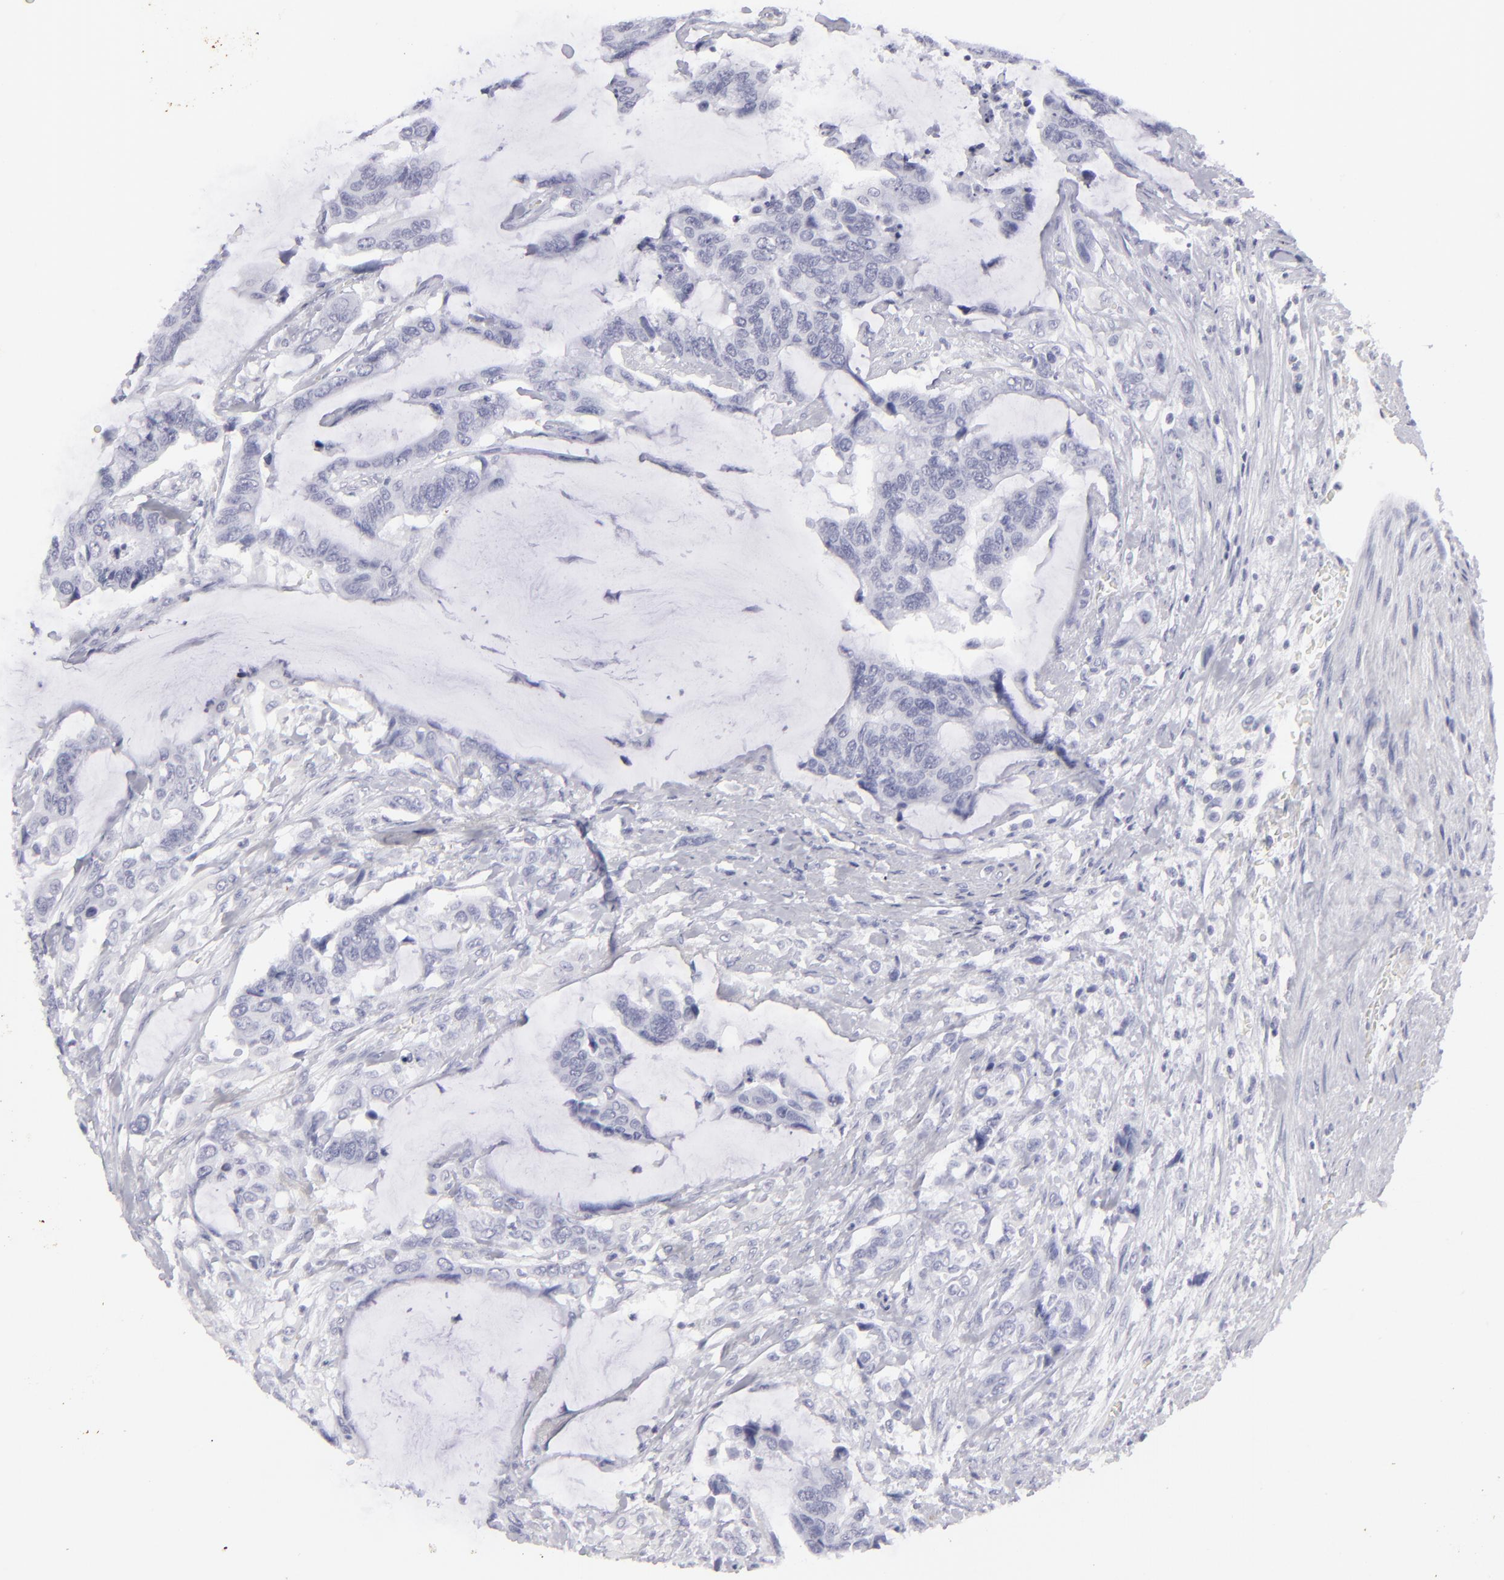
{"staining": {"intensity": "negative", "quantity": "none", "location": "none"}, "tissue": "colorectal cancer", "cell_type": "Tumor cells", "image_type": "cancer", "snomed": [{"axis": "morphology", "description": "Adenocarcinoma, NOS"}, {"axis": "topography", "description": "Rectum"}], "caption": "Photomicrograph shows no protein expression in tumor cells of adenocarcinoma (colorectal) tissue.", "gene": "KRT1", "patient": {"sex": "female", "age": 59}}